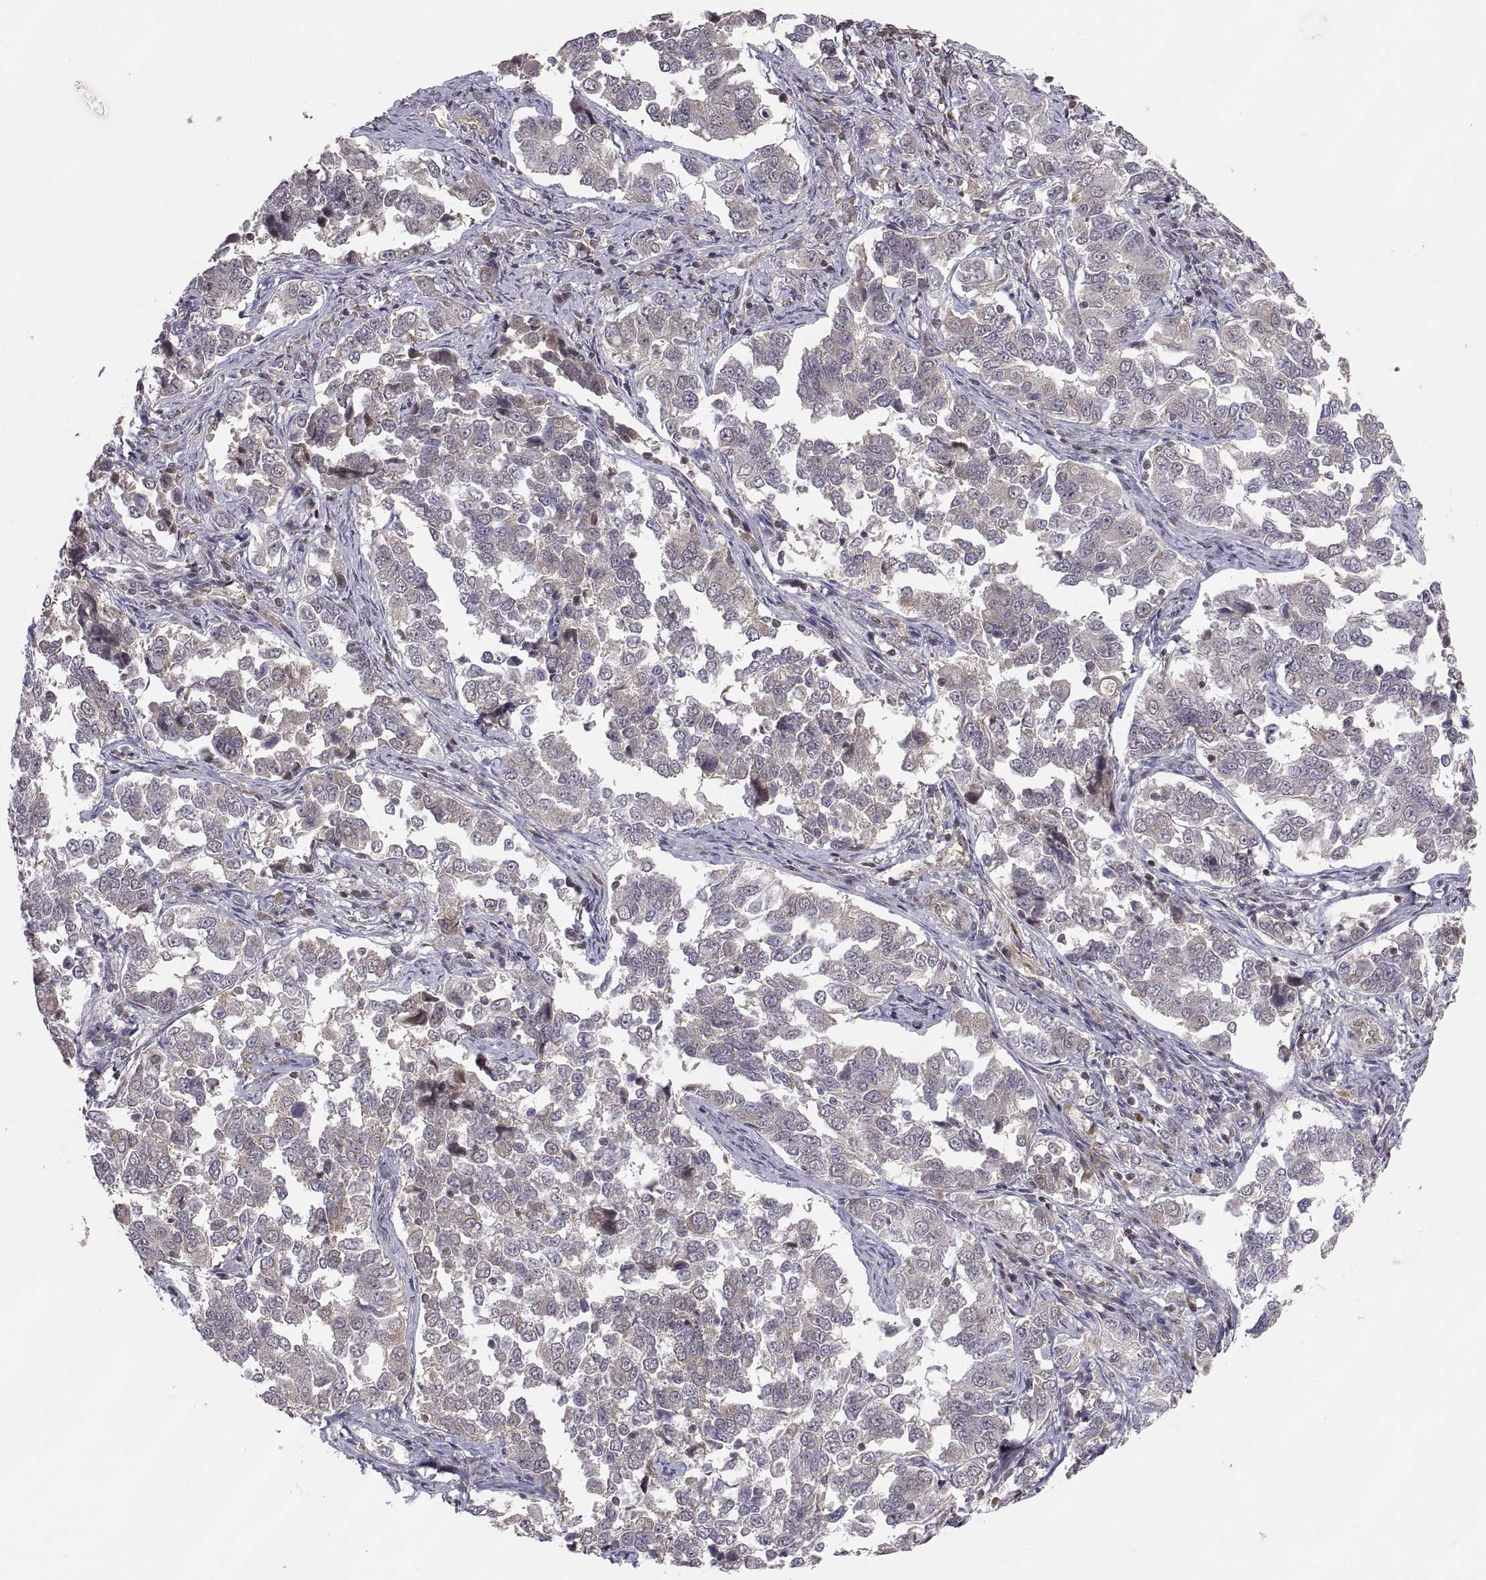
{"staining": {"intensity": "weak", "quantity": "<25%", "location": "cytoplasmic/membranous"}, "tissue": "endometrial cancer", "cell_type": "Tumor cells", "image_type": "cancer", "snomed": [{"axis": "morphology", "description": "Adenocarcinoma, NOS"}, {"axis": "topography", "description": "Endometrium"}], "caption": "A photomicrograph of human endometrial adenocarcinoma is negative for staining in tumor cells.", "gene": "ABL2", "patient": {"sex": "female", "age": 43}}